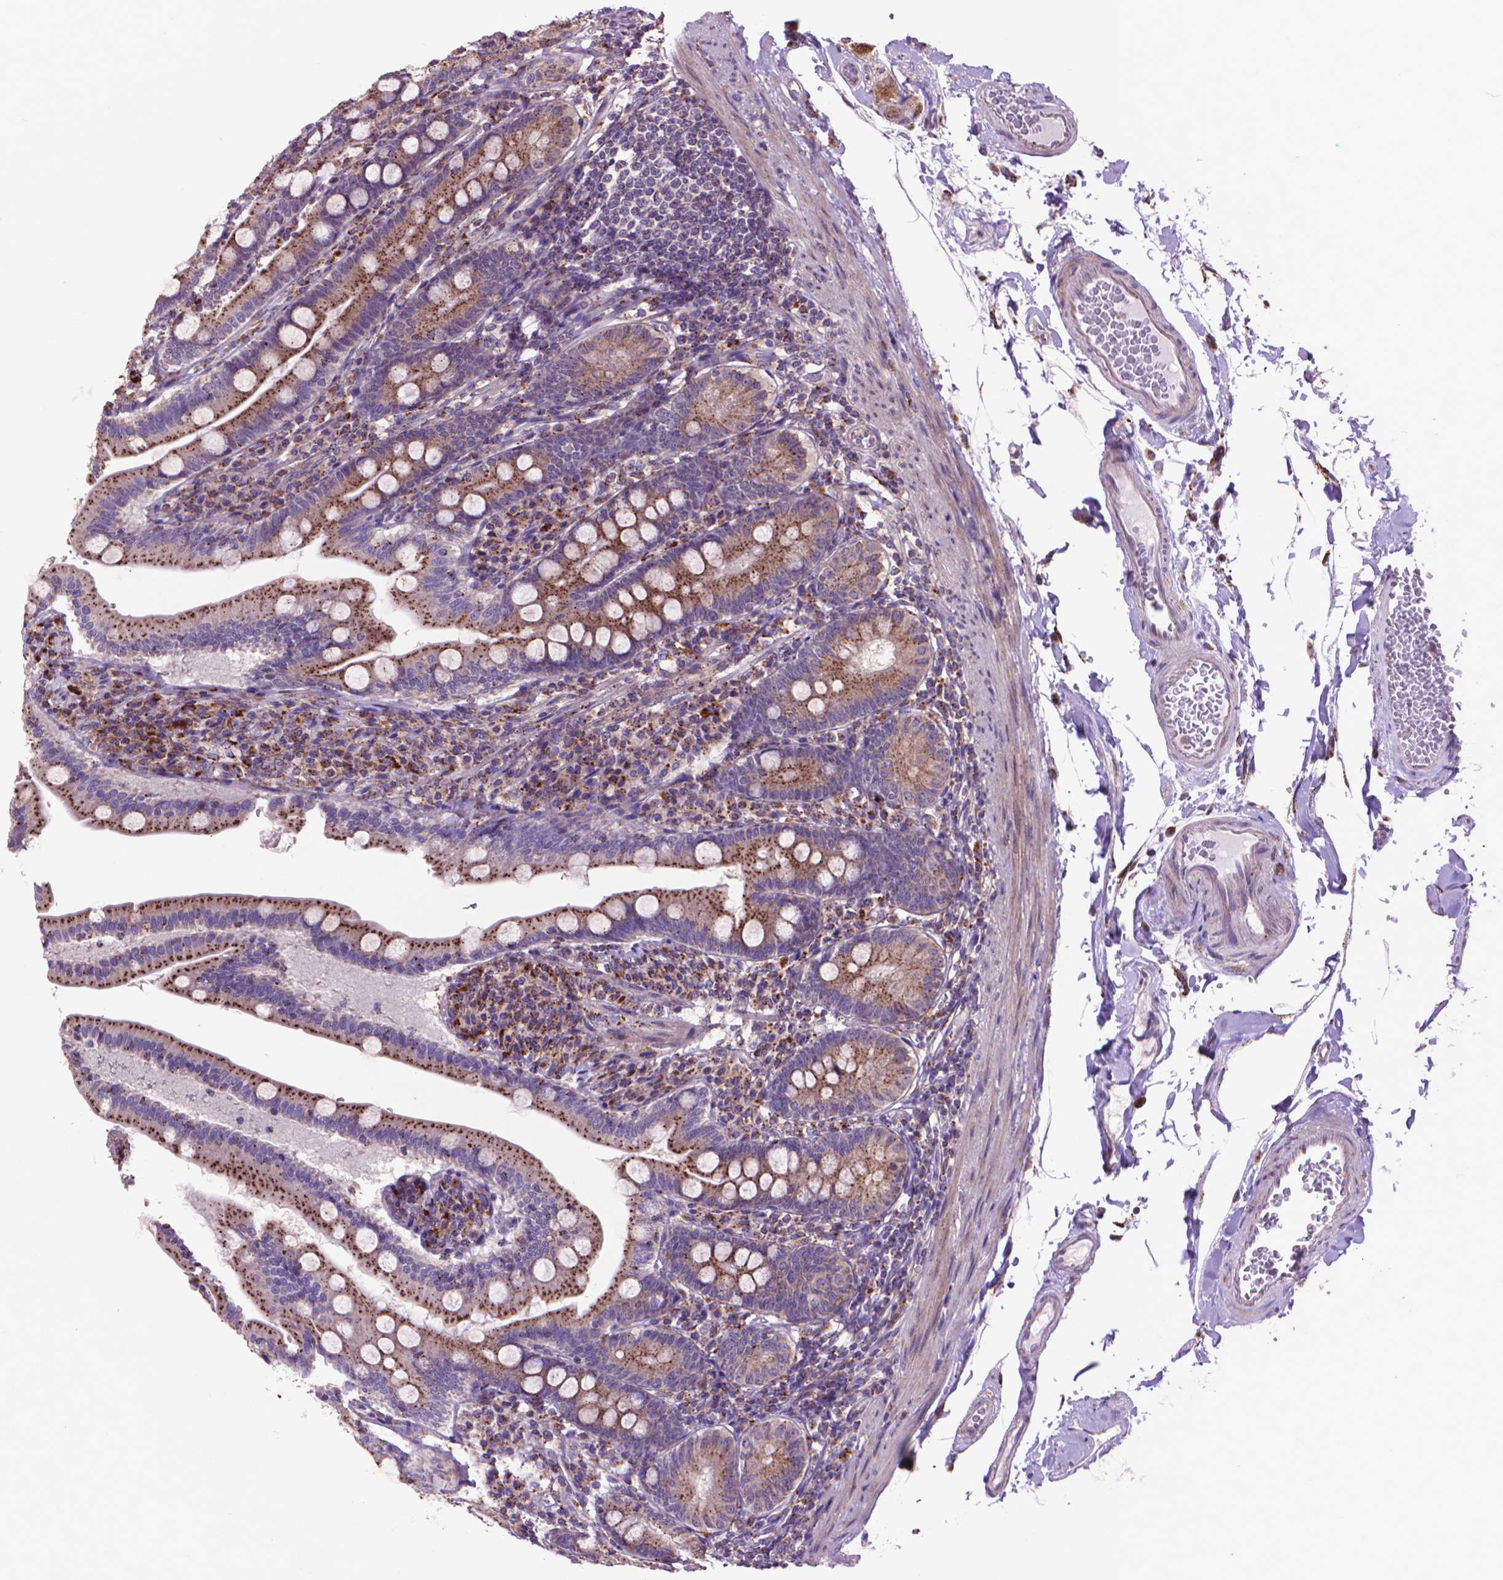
{"staining": {"intensity": "strong", "quantity": ">75%", "location": "cytoplasmic/membranous"}, "tissue": "duodenum", "cell_type": "Glandular cells", "image_type": "normal", "snomed": [{"axis": "morphology", "description": "Normal tissue, NOS"}, {"axis": "topography", "description": "Duodenum"}], "caption": "Duodenum stained with a brown dye demonstrates strong cytoplasmic/membranous positive expression in about >75% of glandular cells.", "gene": "GLB1", "patient": {"sex": "female", "age": 67}}